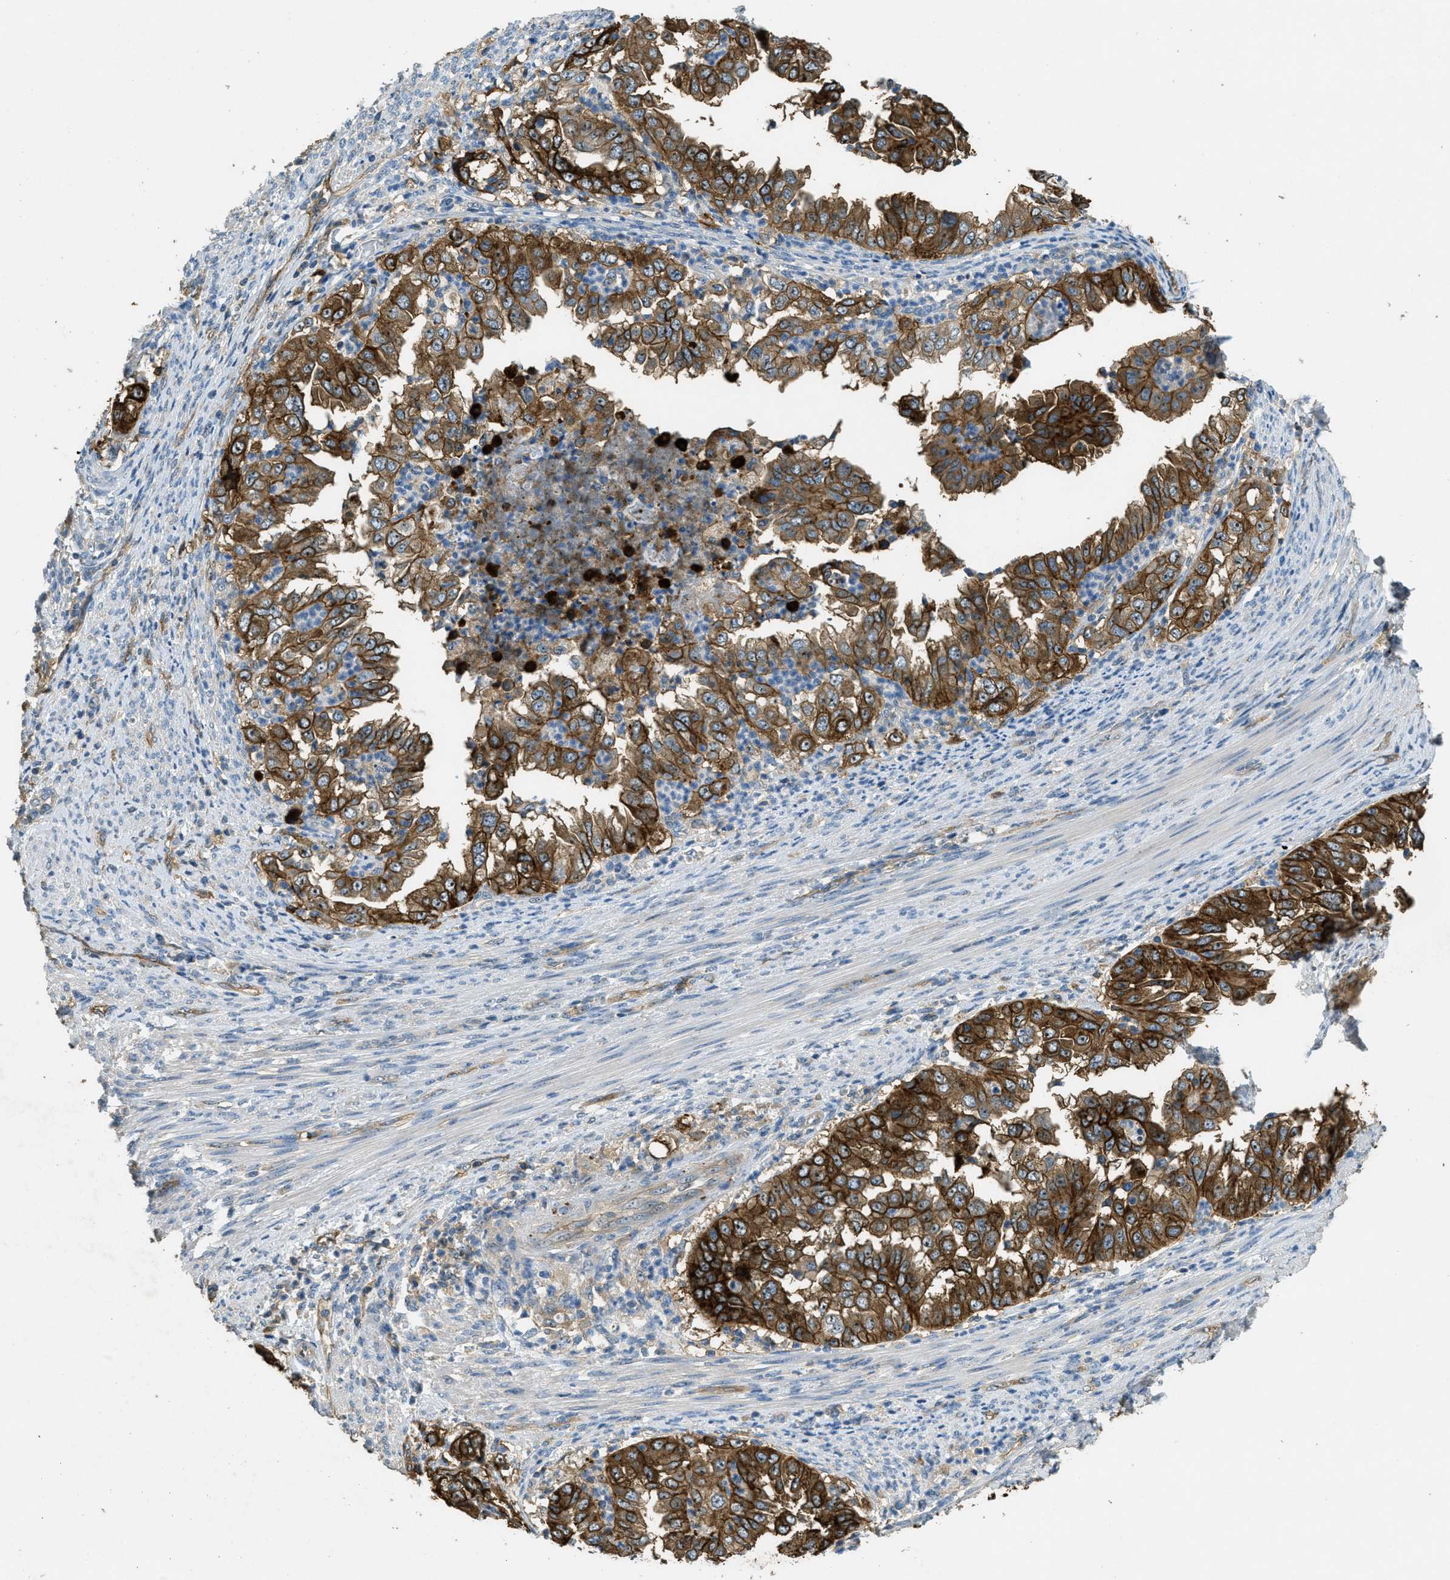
{"staining": {"intensity": "moderate", "quantity": ">75%", "location": "cytoplasmic/membranous"}, "tissue": "endometrial cancer", "cell_type": "Tumor cells", "image_type": "cancer", "snomed": [{"axis": "morphology", "description": "Adenocarcinoma, NOS"}, {"axis": "topography", "description": "Endometrium"}], "caption": "Endometrial adenocarcinoma stained for a protein demonstrates moderate cytoplasmic/membranous positivity in tumor cells.", "gene": "OSMR", "patient": {"sex": "female", "age": 85}}